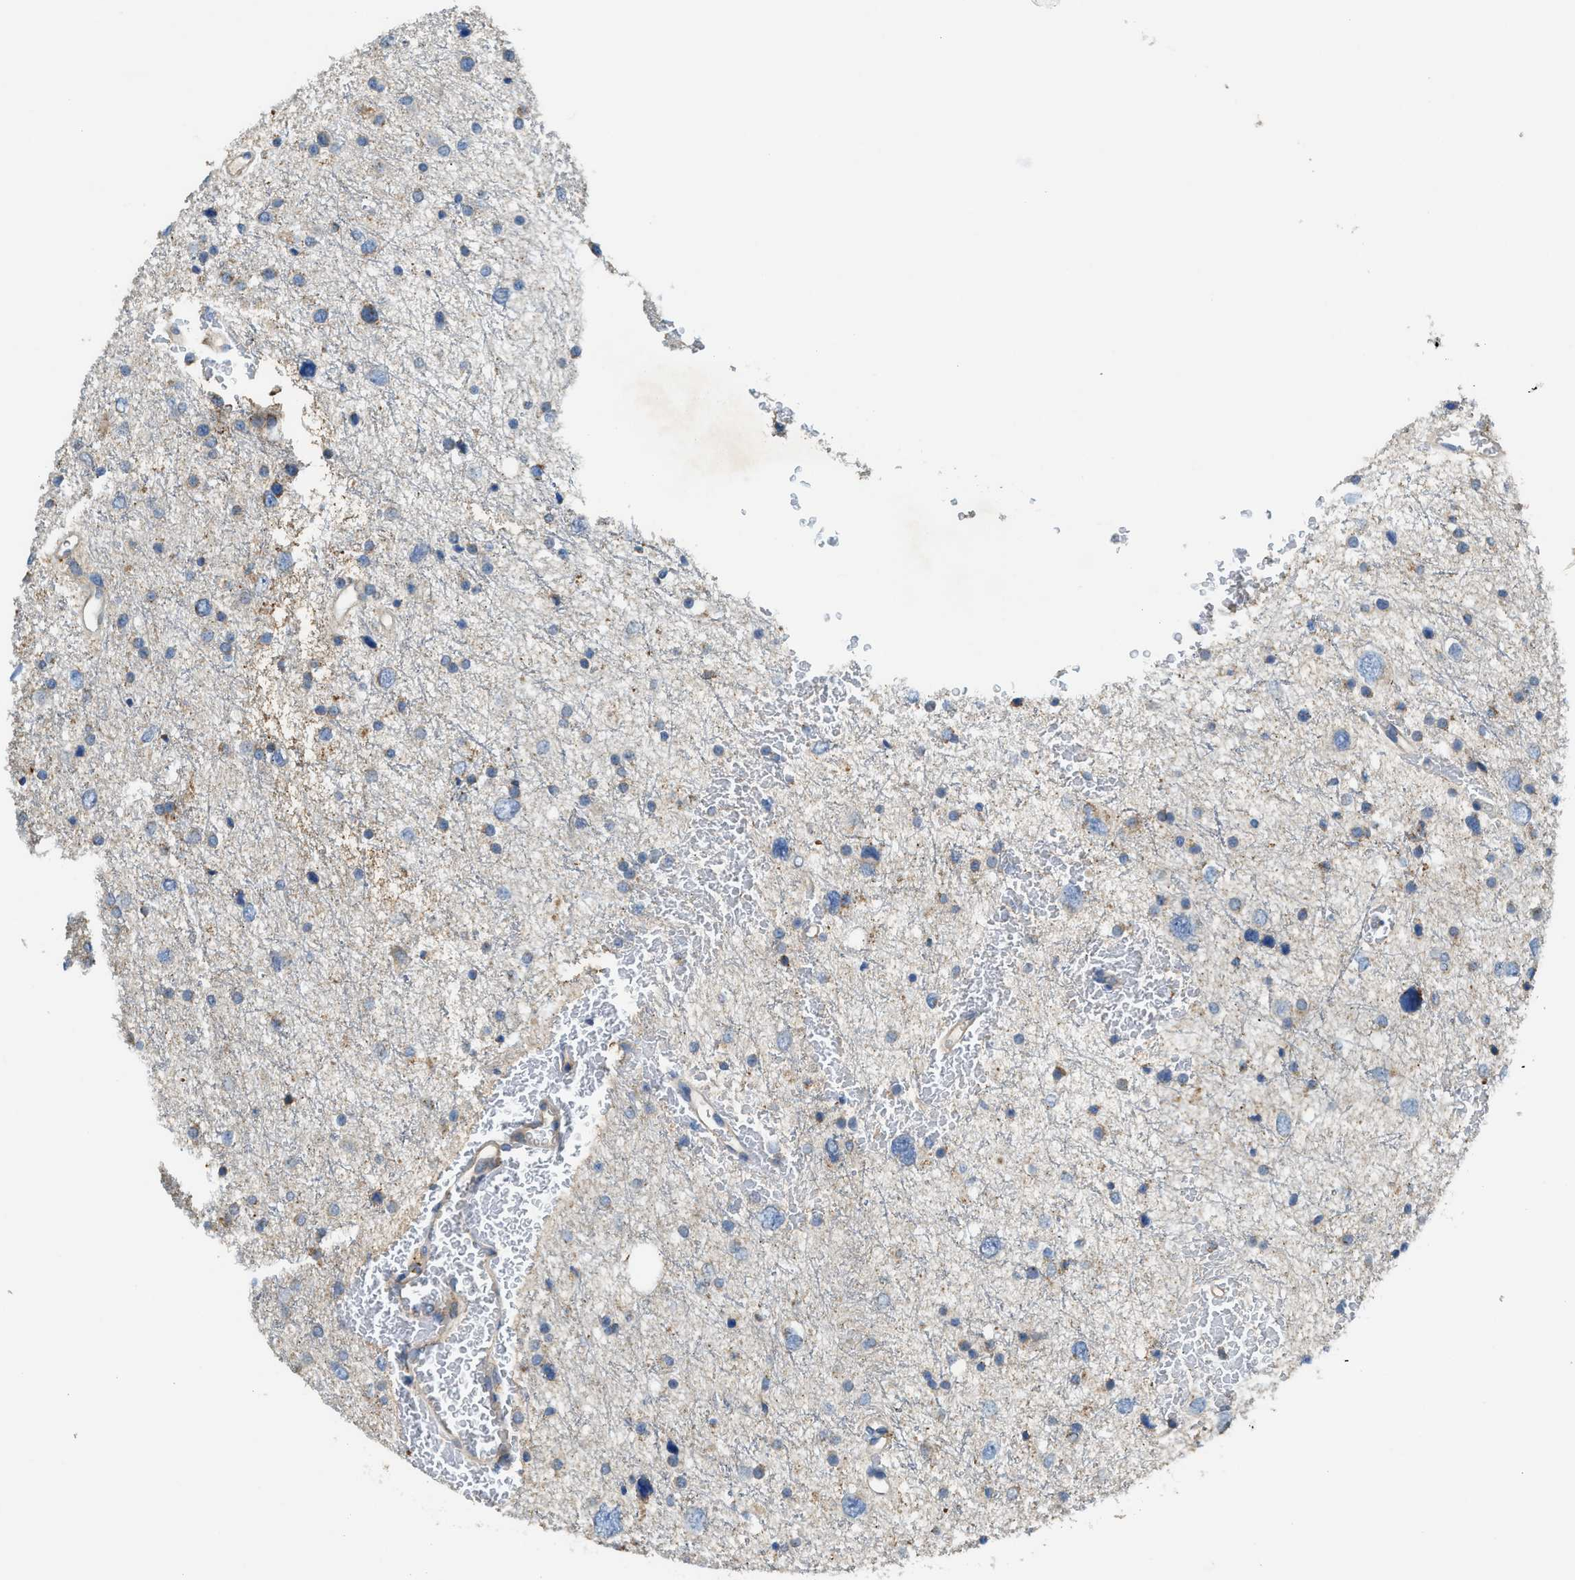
{"staining": {"intensity": "negative", "quantity": "none", "location": "none"}, "tissue": "glioma", "cell_type": "Tumor cells", "image_type": "cancer", "snomed": [{"axis": "morphology", "description": "Glioma, malignant, Low grade"}, {"axis": "topography", "description": "Brain"}], "caption": "Immunohistochemical staining of human glioma reveals no significant expression in tumor cells.", "gene": "TMEM68", "patient": {"sex": "female", "age": 37}}